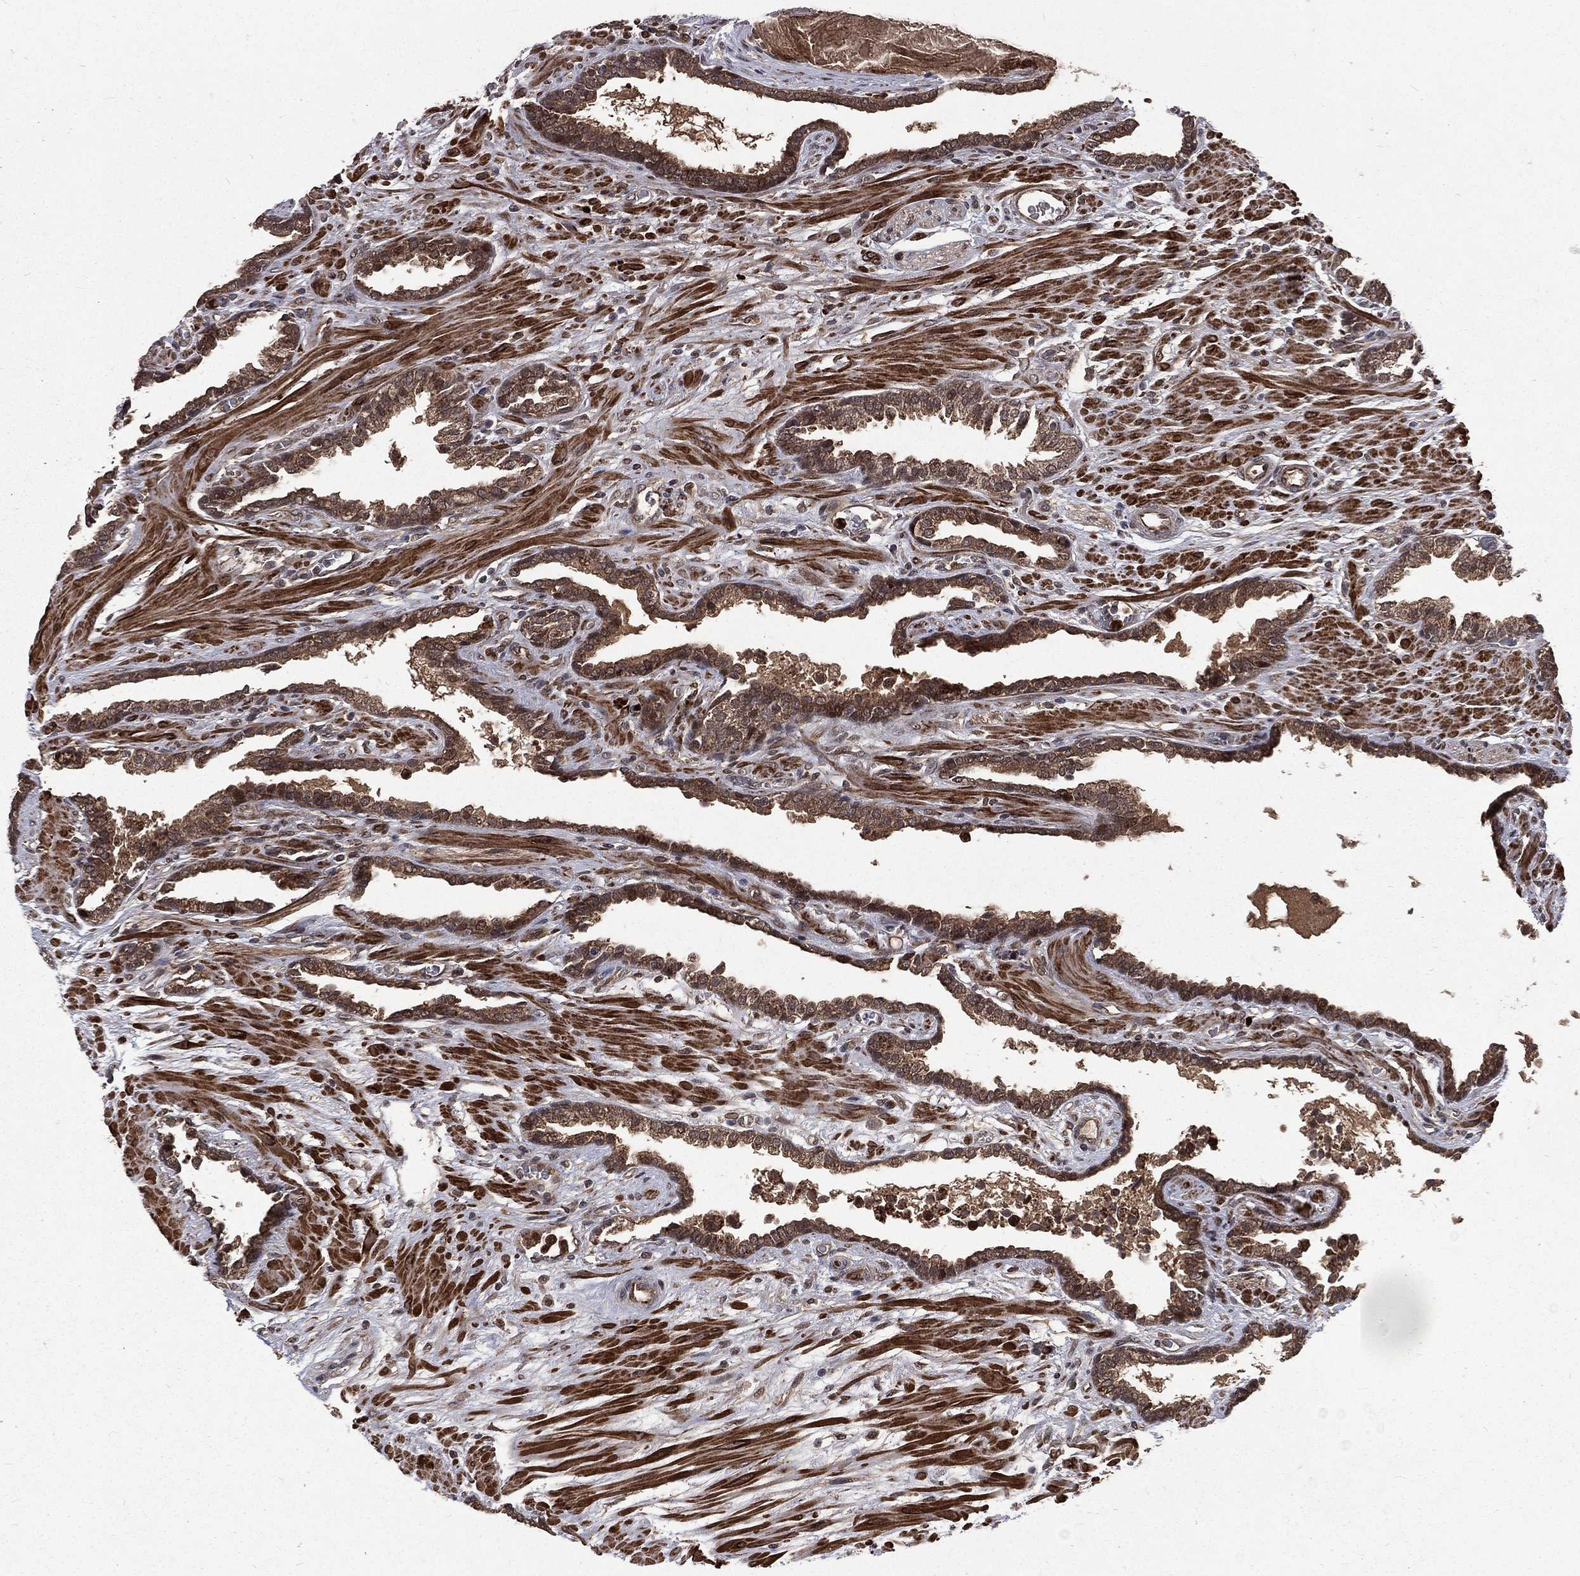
{"staining": {"intensity": "moderate", "quantity": ">75%", "location": "cytoplasmic/membranous"}, "tissue": "prostate cancer", "cell_type": "Tumor cells", "image_type": "cancer", "snomed": [{"axis": "morphology", "description": "Adenocarcinoma, Low grade"}, {"axis": "topography", "description": "Prostate"}], "caption": "Protein expression analysis of prostate cancer demonstrates moderate cytoplasmic/membranous positivity in about >75% of tumor cells.", "gene": "LENG8", "patient": {"sex": "male", "age": 69}}